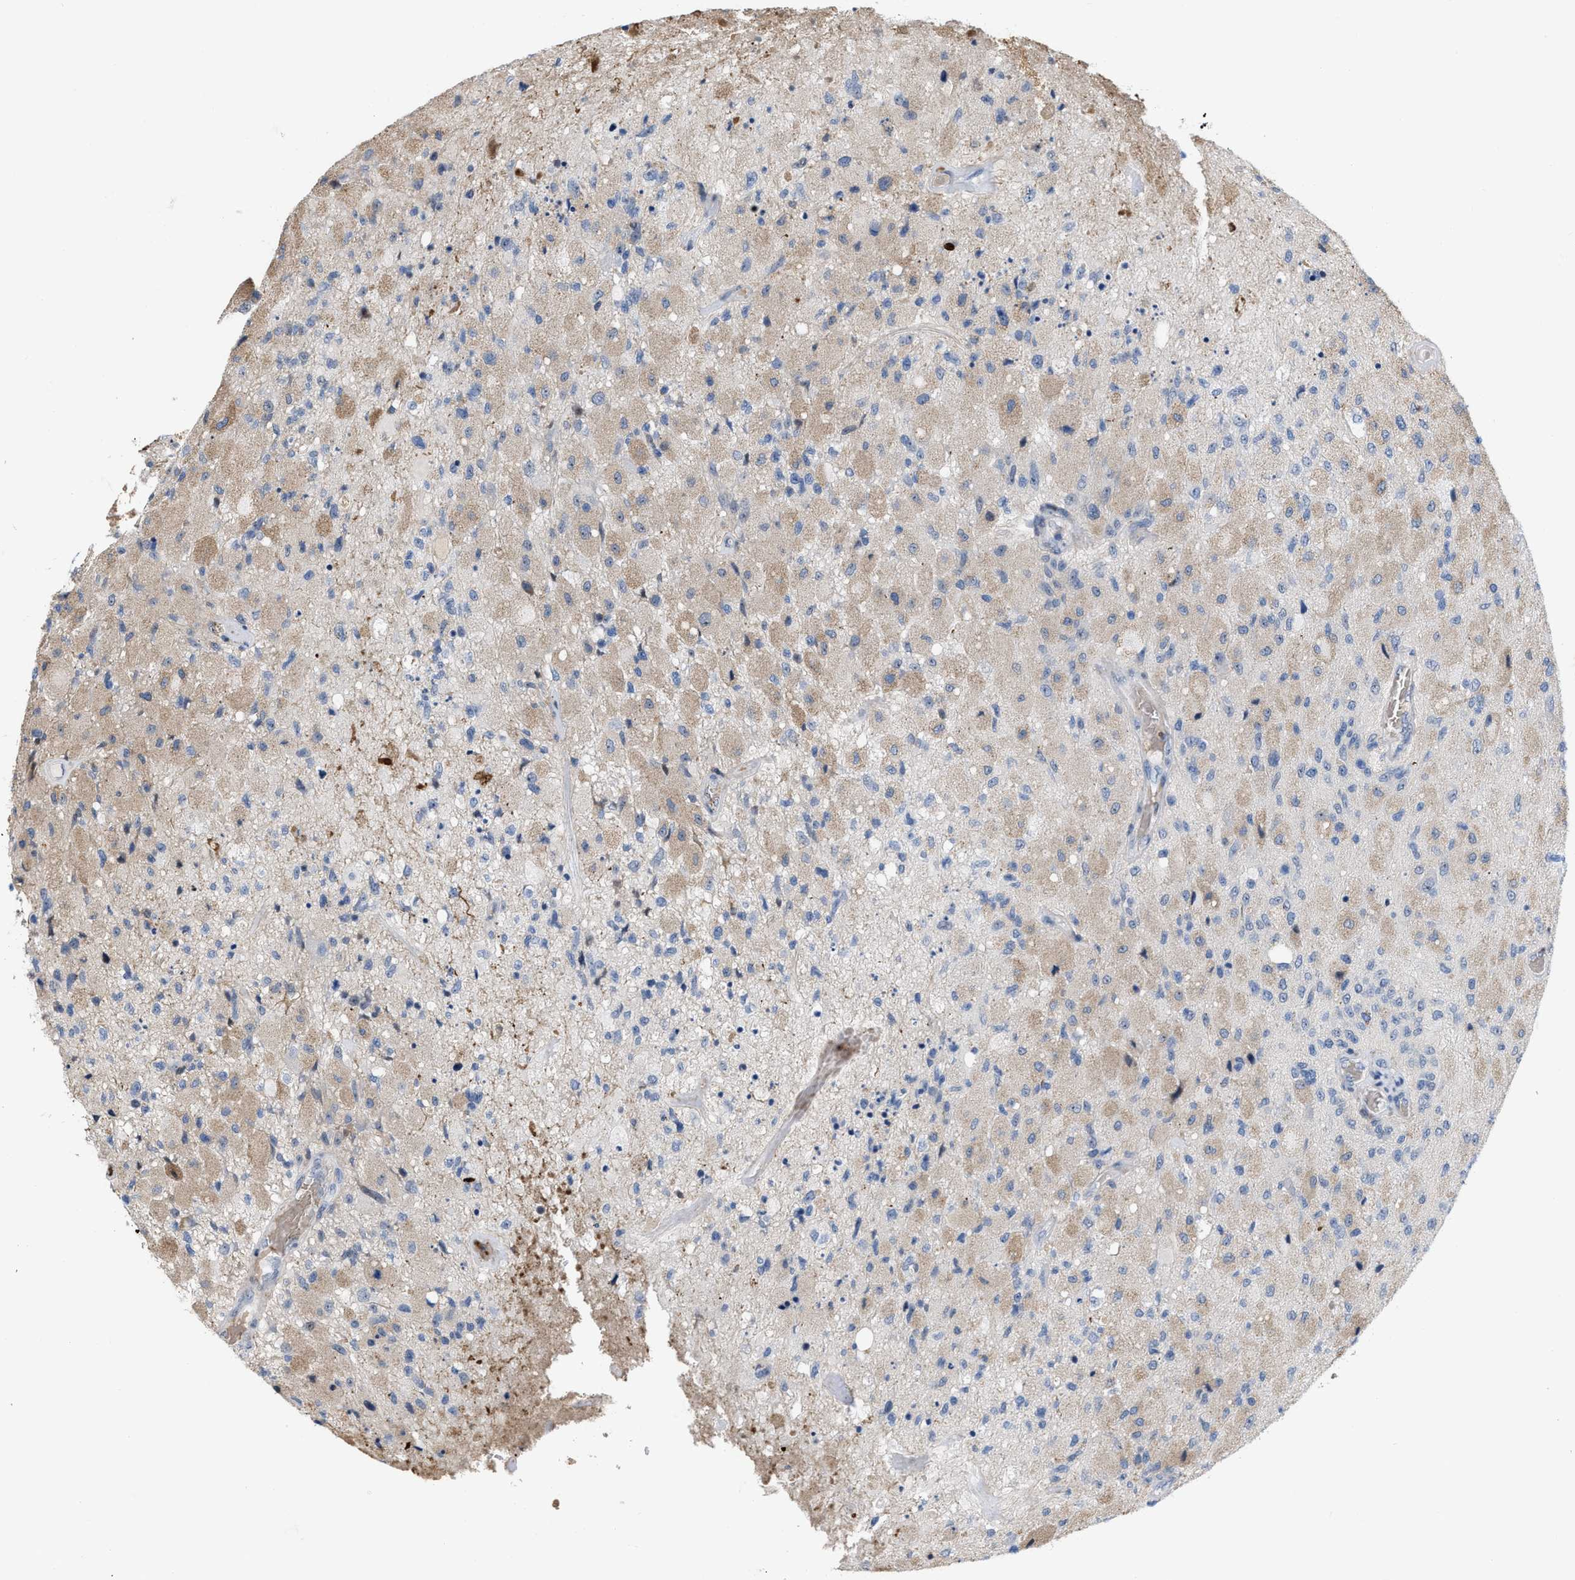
{"staining": {"intensity": "weak", "quantity": "25%-75%", "location": "cytoplasmic/membranous"}, "tissue": "glioma", "cell_type": "Tumor cells", "image_type": "cancer", "snomed": [{"axis": "morphology", "description": "Normal tissue, NOS"}, {"axis": "morphology", "description": "Glioma, malignant, High grade"}, {"axis": "topography", "description": "Cerebral cortex"}], "caption": "Glioma was stained to show a protein in brown. There is low levels of weak cytoplasmic/membranous staining in approximately 25%-75% of tumor cells.", "gene": "POLR1F", "patient": {"sex": "male", "age": 77}}